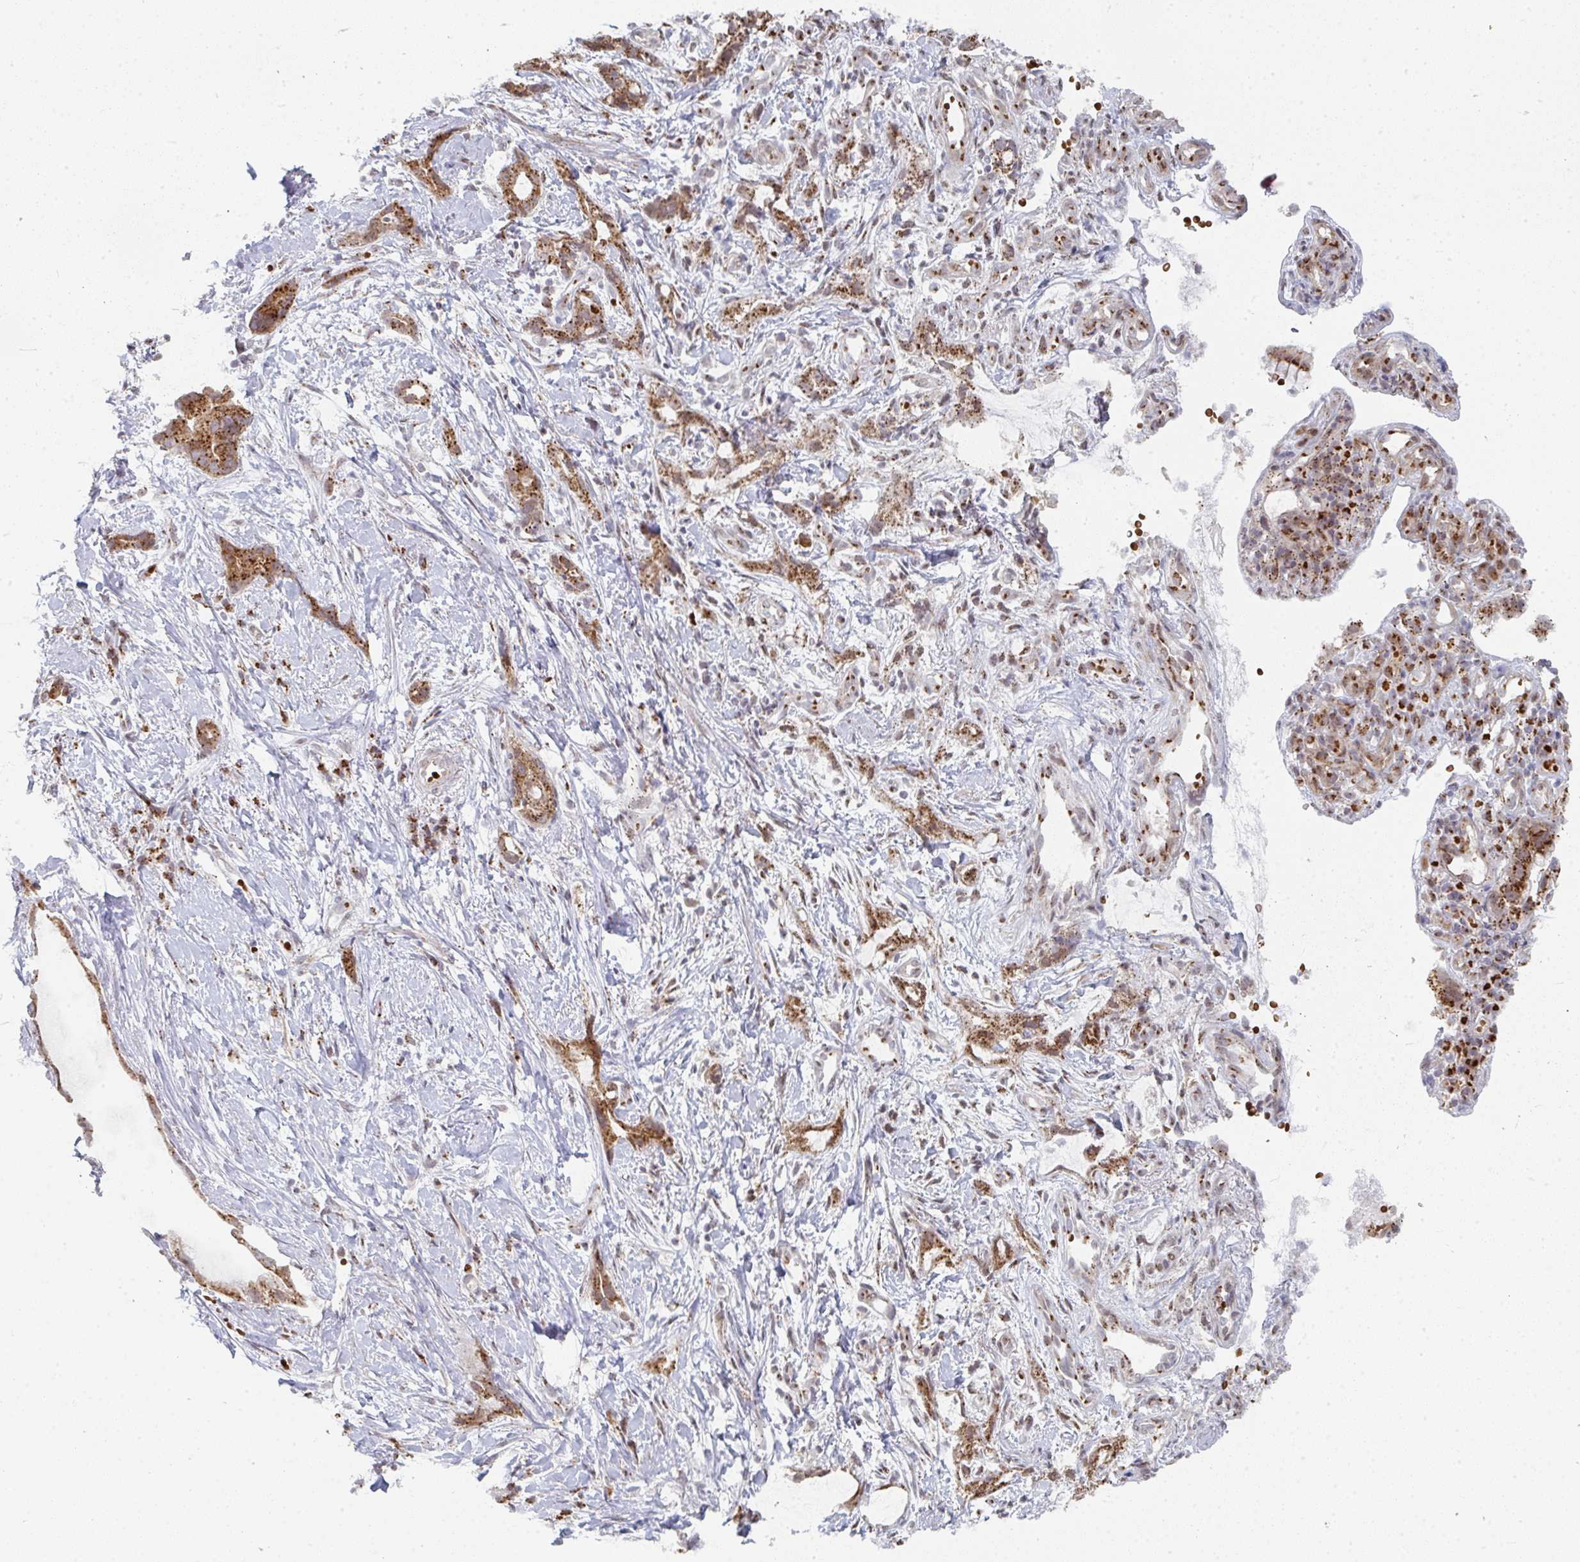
{"staining": {"intensity": "moderate", "quantity": ">75%", "location": "cytoplasmic/membranous"}, "tissue": "stomach cancer", "cell_type": "Tumor cells", "image_type": "cancer", "snomed": [{"axis": "morphology", "description": "Adenocarcinoma, NOS"}, {"axis": "topography", "description": "Stomach"}], "caption": "Immunohistochemistry of human stomach cancer reveals medium levels of moderate cytoplasmic/membranous staining in about >75% of tumor cells.", "gene": "ZNF526", "patient": {"sex": "male", "age": 55}}